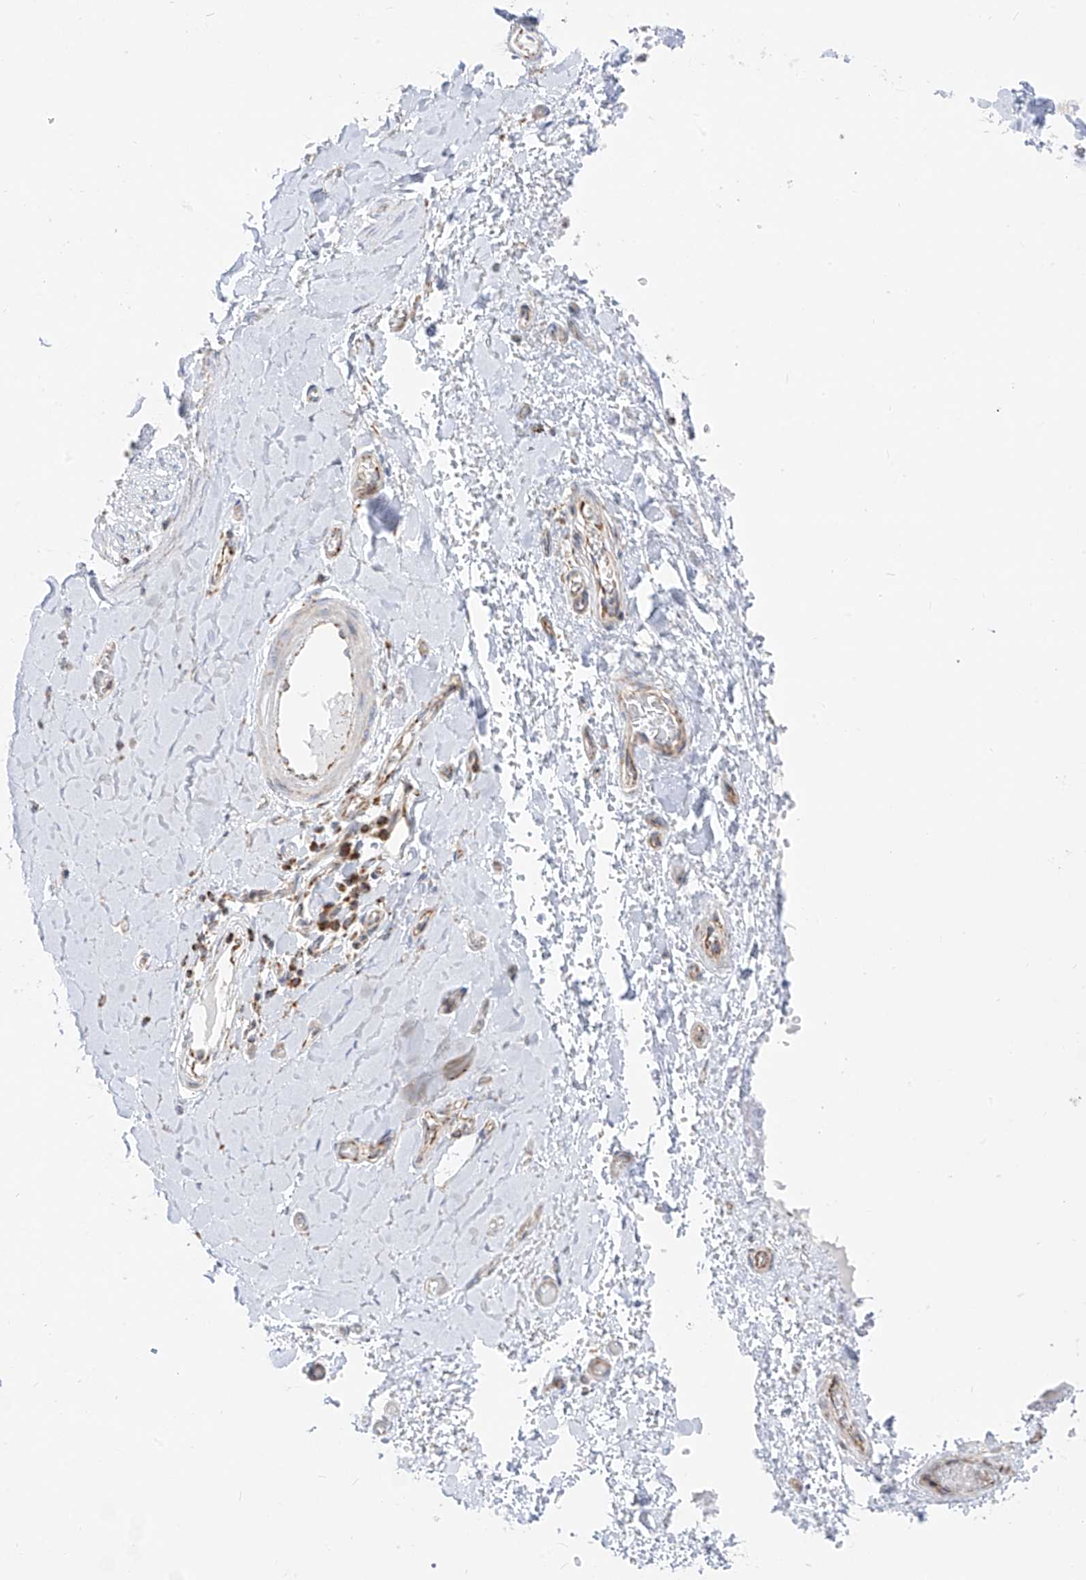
{"staining": {"intensity": "negative", "quantity": "none", "location": "none"}, "tissue": "soft tissue", "cell_type": "Fibroblasts", "image_type": "normal", "snomed": [{"axis": "morphology", "description": "Normal tissue, NOS"}, {"axis": "morphology", "description": "Adenocarcinoma, NOS"}, {"axis": "topography", "description": "Stomach, upper"}, {"axis": "topography", "description": "Peripheral nerve tissue"}], "caption": "Fibroblasts are negative for protein expression in benign human soft tissue. (Stains: DAB (3,3'-diaminobenzidine) IHC with hematoxylin counter stain, Microscopy: brightfield microscopy at high magnification).", "gene": "ETHE1", "patient": {"sex": "male", "age": 62}}